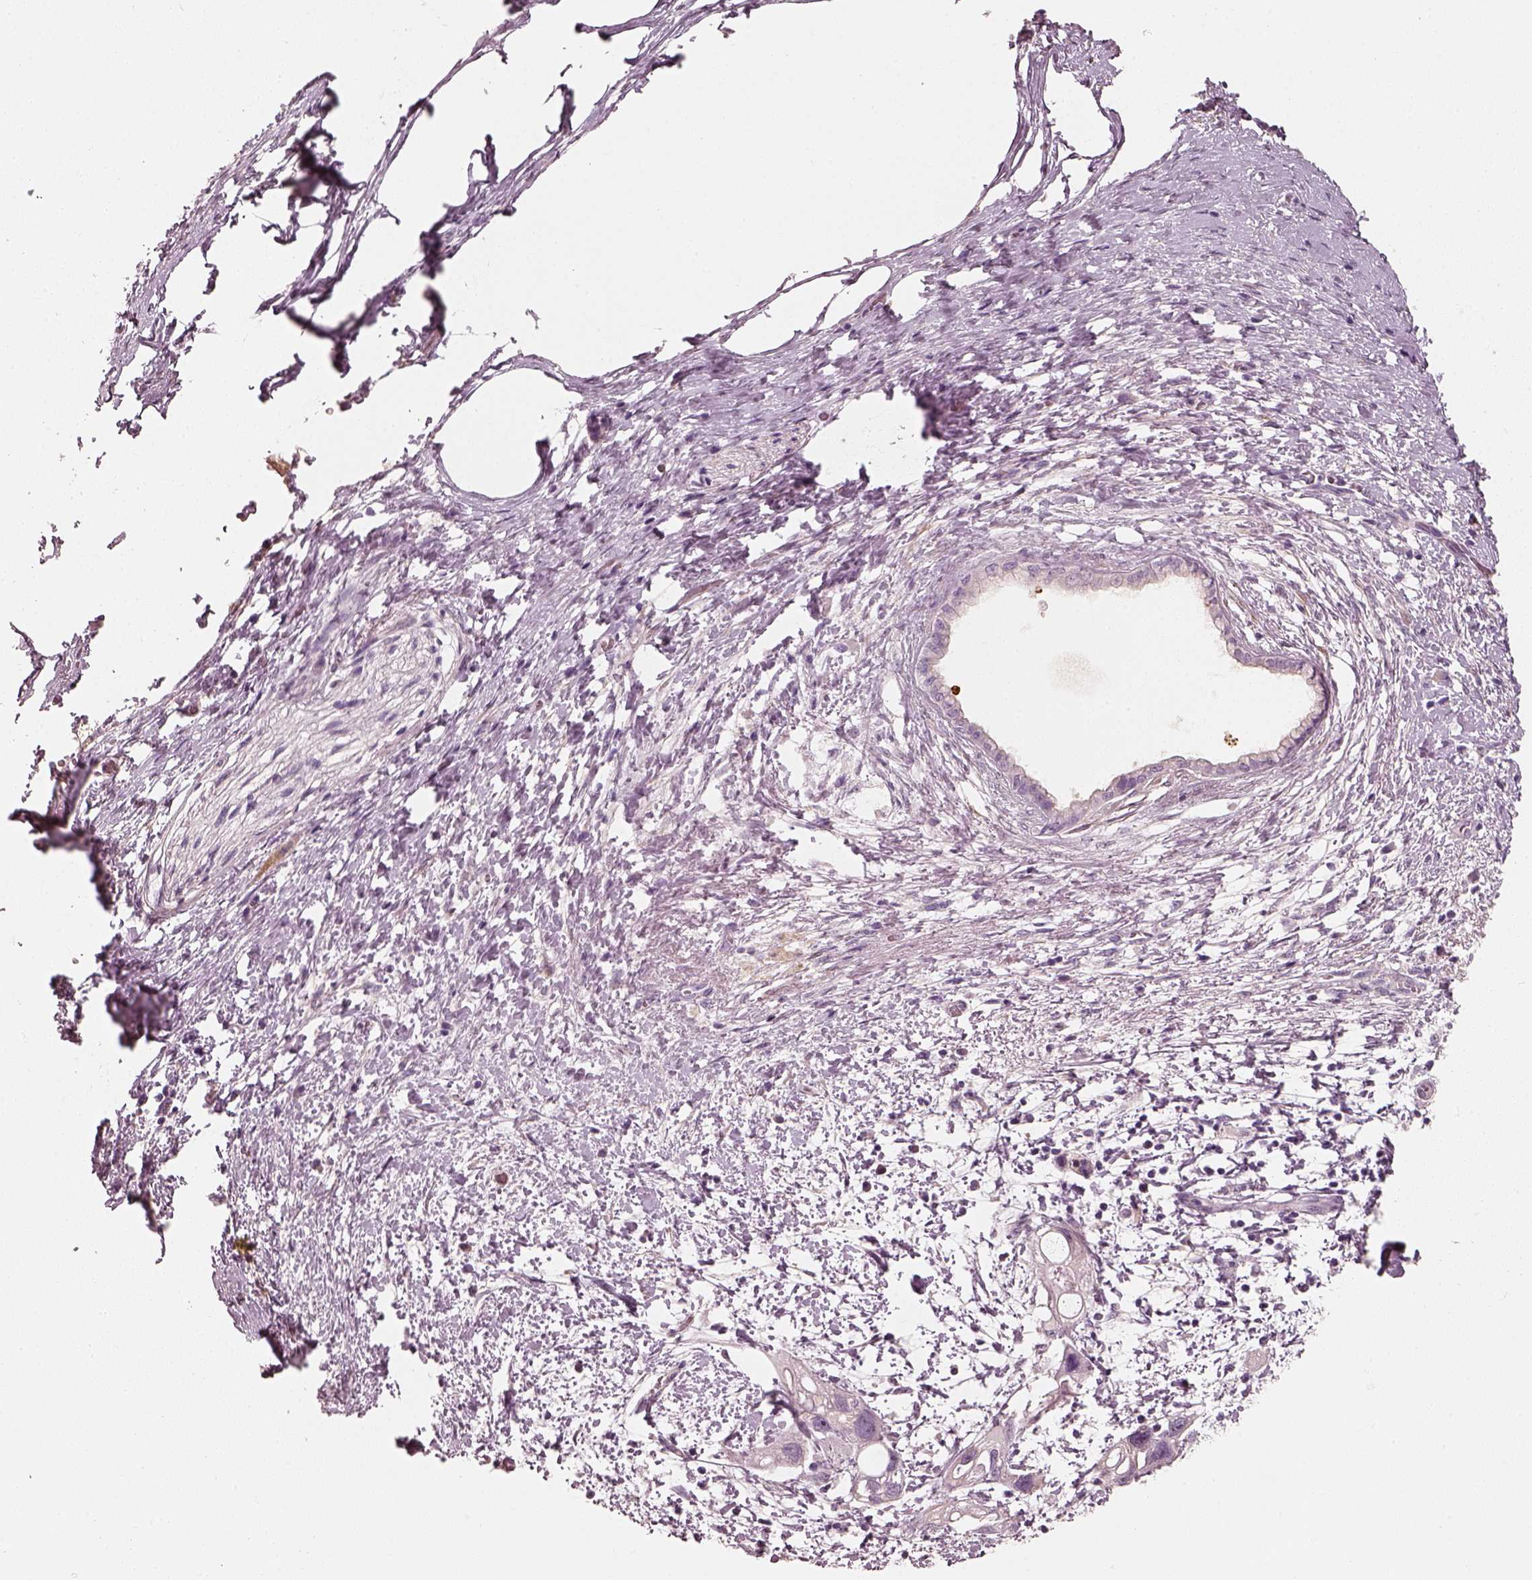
{"staining": {"intensity": "negative", "quantity": "none", "location": "none"}, "tissue": "pancreatic cancer", "cell_type": "Tumor cells", "image_type": "cancer", "snomed": [{"axis": "morphology", "description": "Adenocarcinoma, NOS"}, {"axis": "topography", "description": "Pancreas"}], "caption": "Adenocarcinoma (pancreatic) was stained to show a protein in brown. There is no significant positivity in tumor cells. (Brightfield microscopy of DAB immunohistochemistry at high magnification).", "gene": "RS1", "patient": {"sex": "female", "age": 72}}